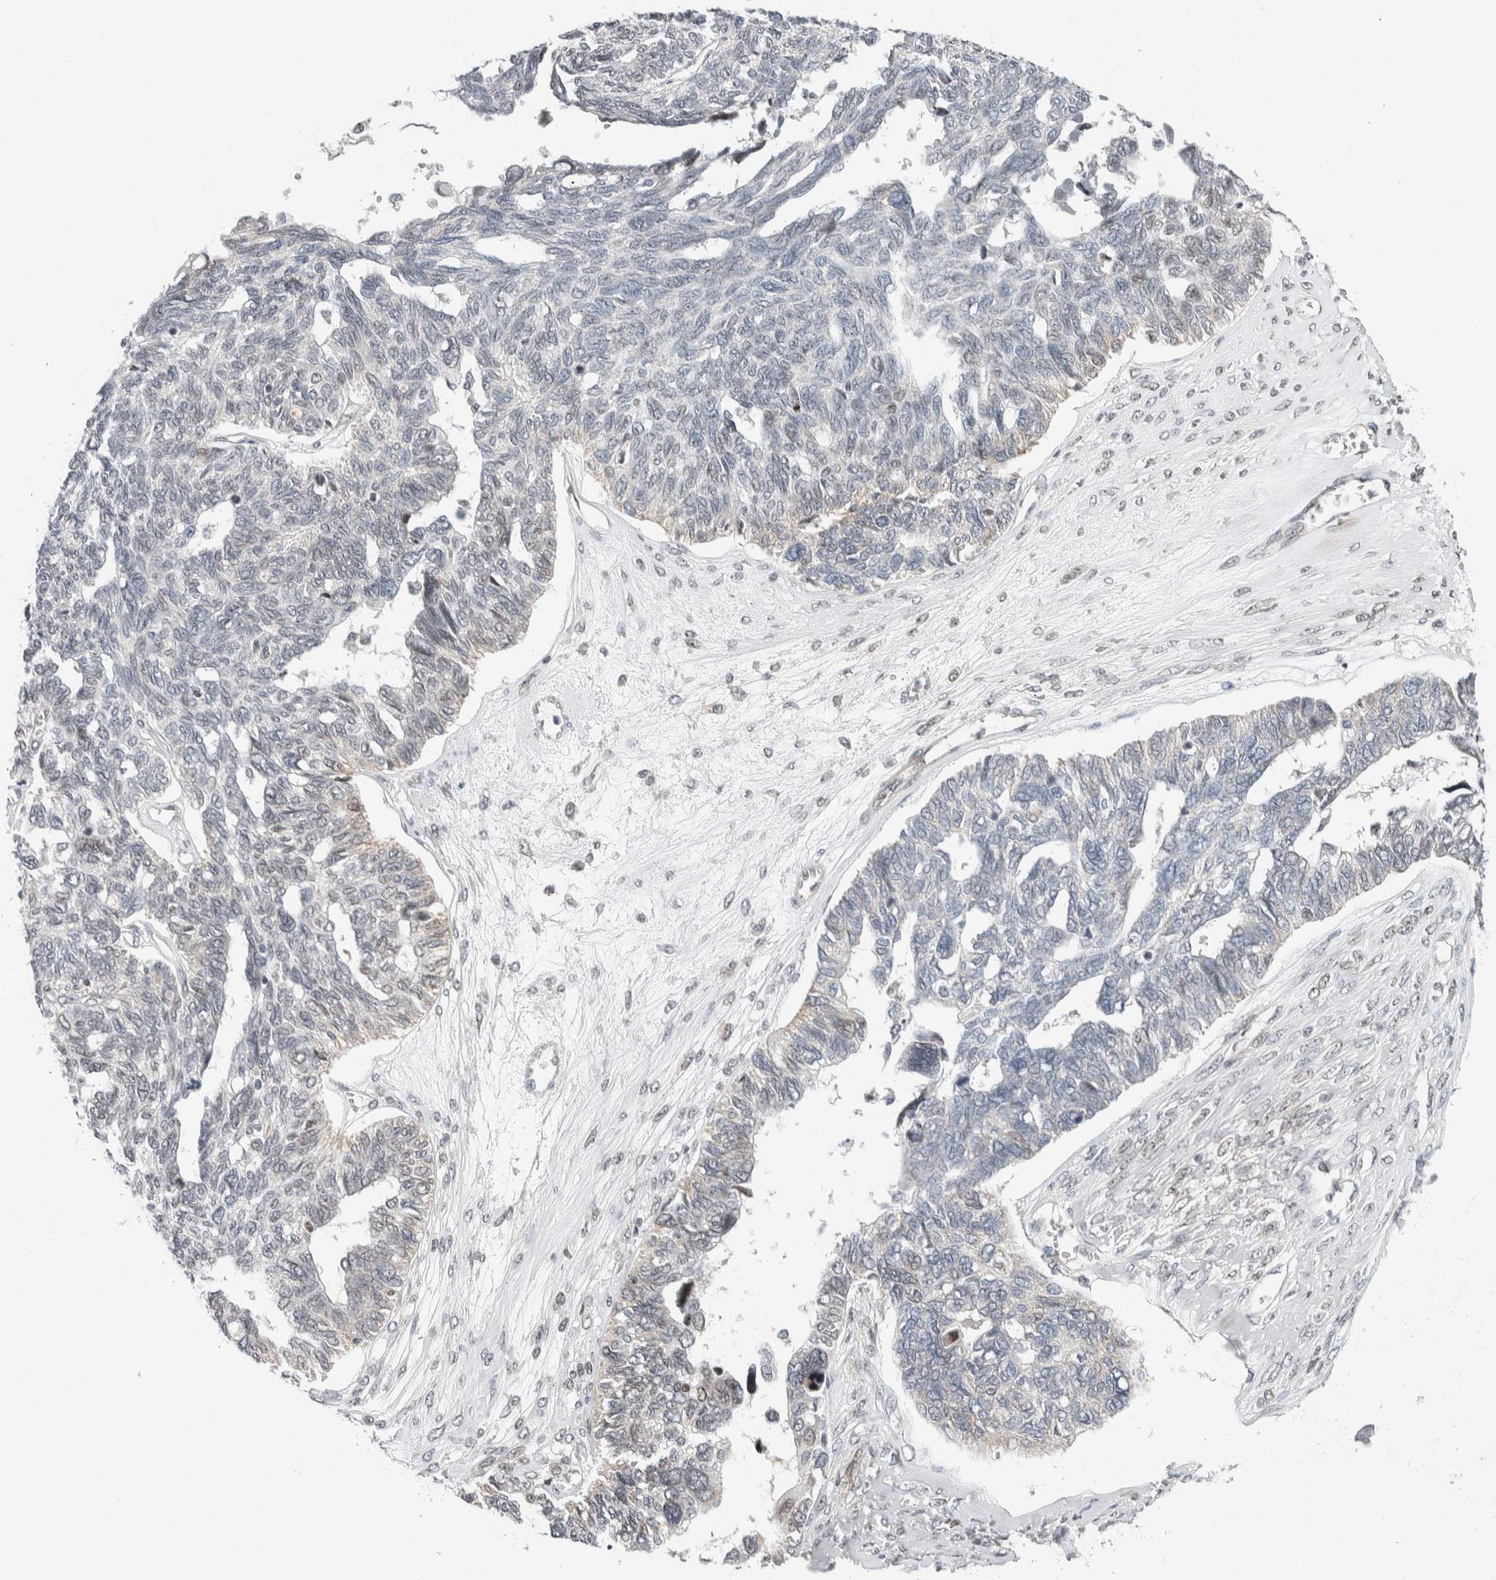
{"staining": {"intensity": "negative", "quantity": "none", "location": "none"}, "tissue": "ovarian cancer", "cell_type": "Tumor cells", "image_type": "cancer", "snomed": [{"axis": "morphology", "description": "Cystadenocarcinoma, serous, NOS"}, {"axis": "topography", "description": "Ovary"}], "caption": "Tumor cells show no significant positivity in ovarian cancer.", "gene": "NEUROD1", "patient": {"sex": "female", "age": 79}}